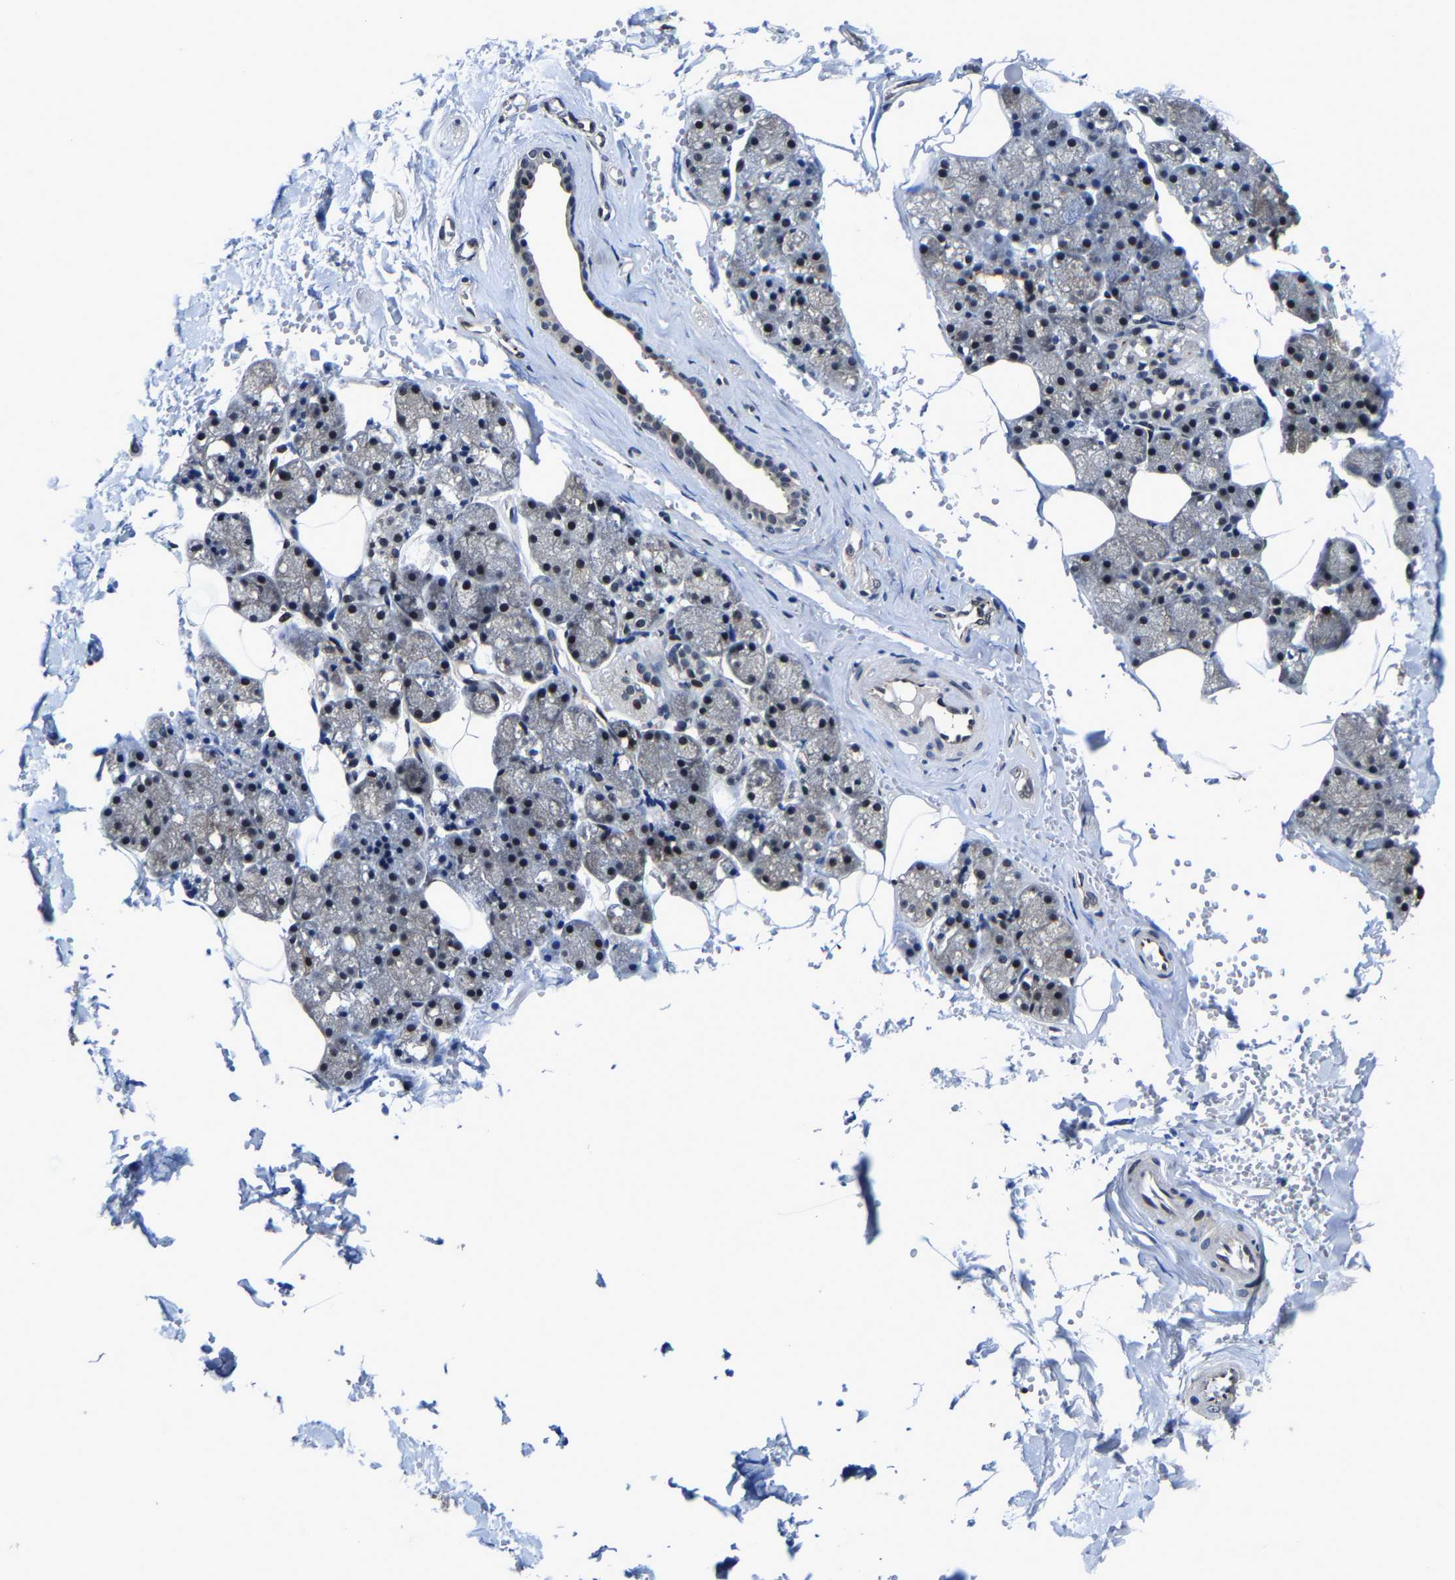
{"staining": {"intensity": "moderate", "quantity": "25%-75%", "location": "cytoplasmic/membranous,nuclear"}, "tissue": "salivary gland", "cell_type": "Glandular cells", "image_type": "normal", "snomed": [{"axis": "morphology", "description": "Normal tissue, NOS"}, {"axis": "topography", "description": "Salivary gland"}], "caption": "Immunohistochemistry photomicrograph of unremarkable salivary gland: salivary gland stained using immunohistochemistry reveals medium levels of moderate protein expression localized specifically in the cytoplasmic/membranous,nuclear of glandular cells, appearing as a cytoplasmic/membranous,nuclear brown color.", "gene": "ZCCHC7", "patient": {"sex": "male", "age": 62}}